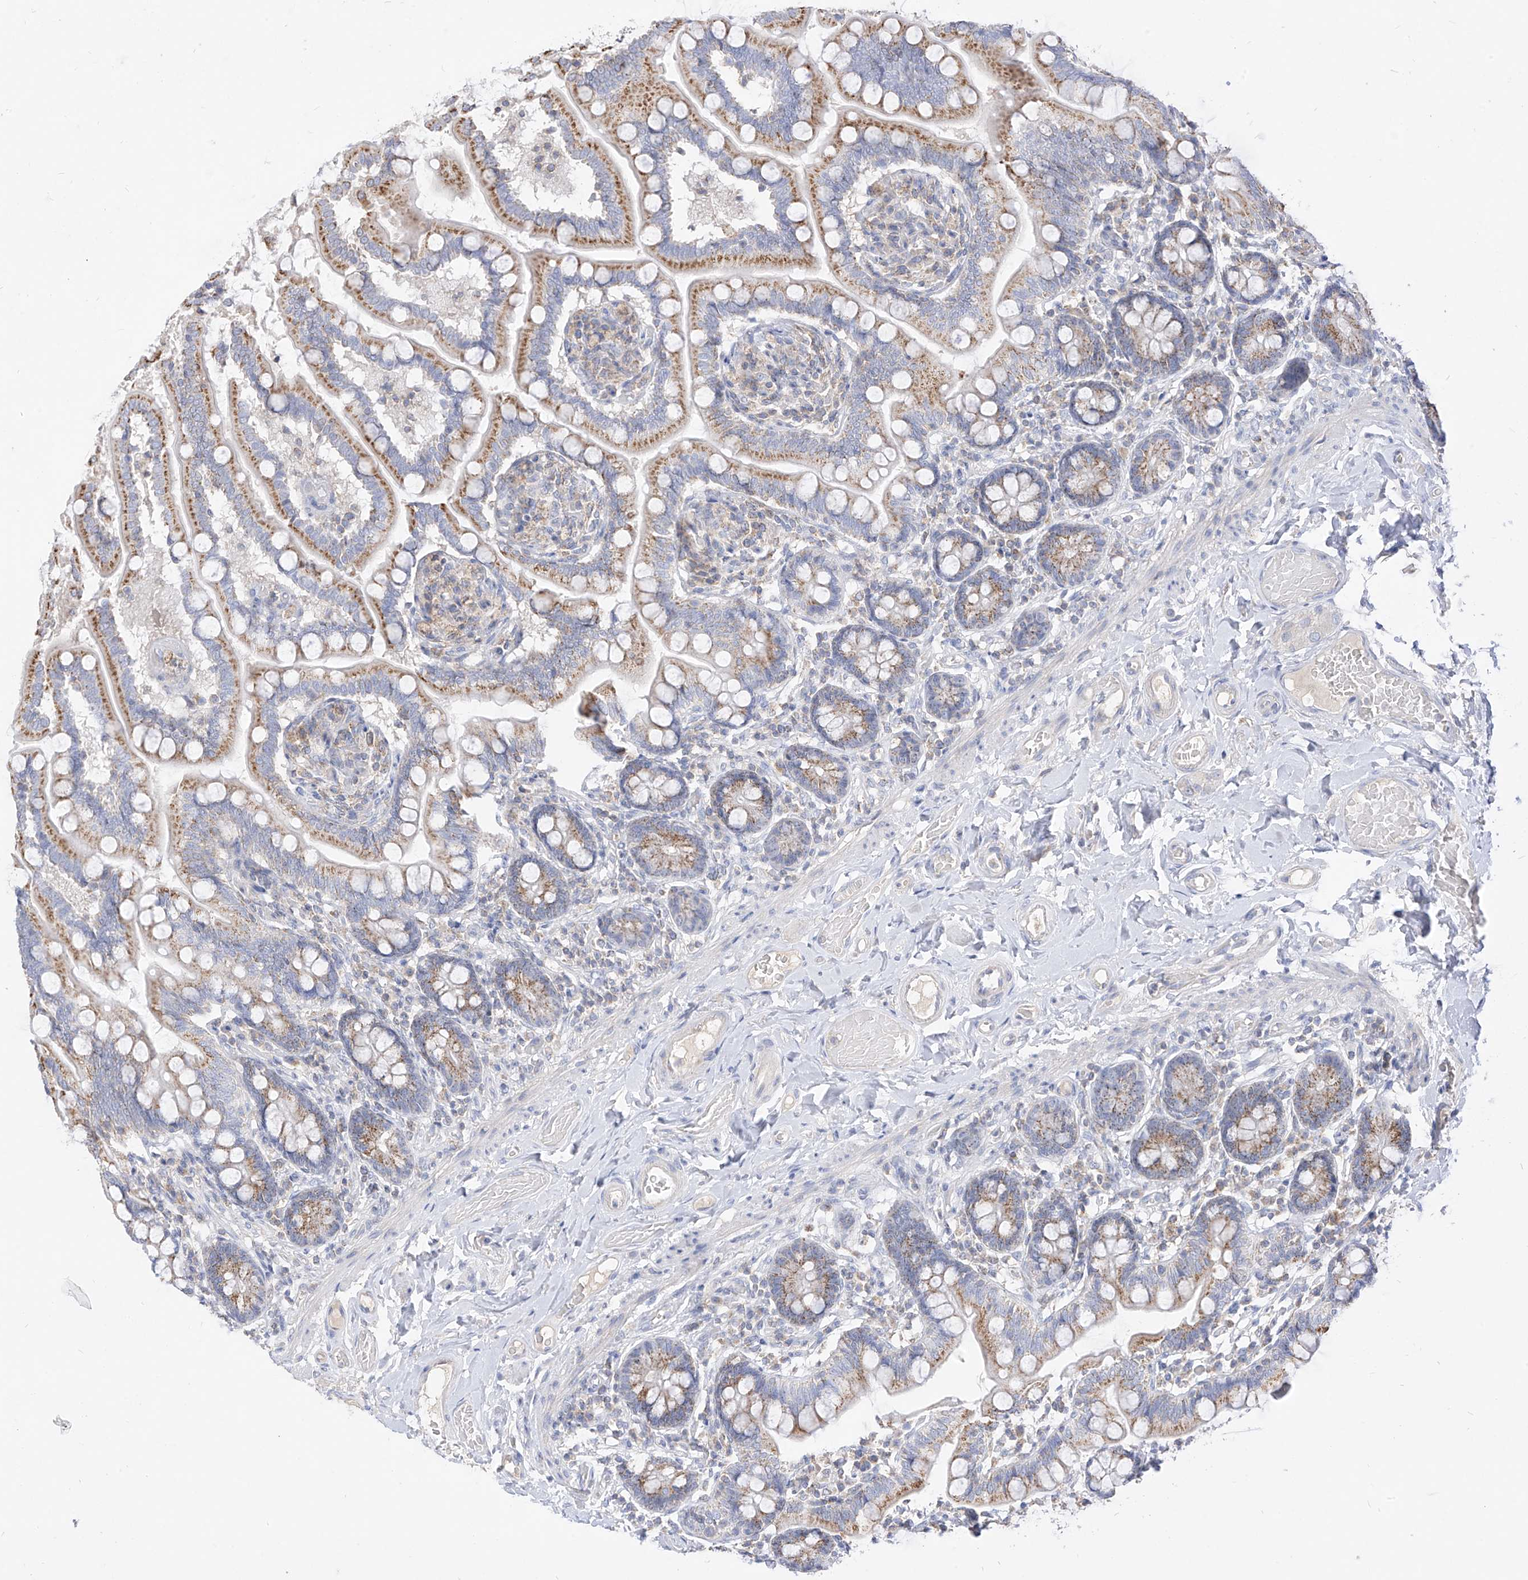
{"staining": {"intensity": "moderate", "quantity": ">75%", "location": "cytoplasmic/membranous"}, "tissue": "small intestine", "cell_type": "Glandular cells", "image_type": "normal", "snomed": [{"axis": "morphology", "description": "Normal tissue, NOS"}, {"axis": "topography", "description": "Small intestine"}], "caption": "Immunohistochemistry of benign small intestine exhibits medium levels of moderate cytoplasmic/membranous positivity in about >75% of glandular cells. The protein of interest is stained brown, and the nuclei are stained in blue (DAB IHC with brightfield microscopy, high magnification).", "gene": "RASA2", "patient": {"sex": "female", "age": 64}}